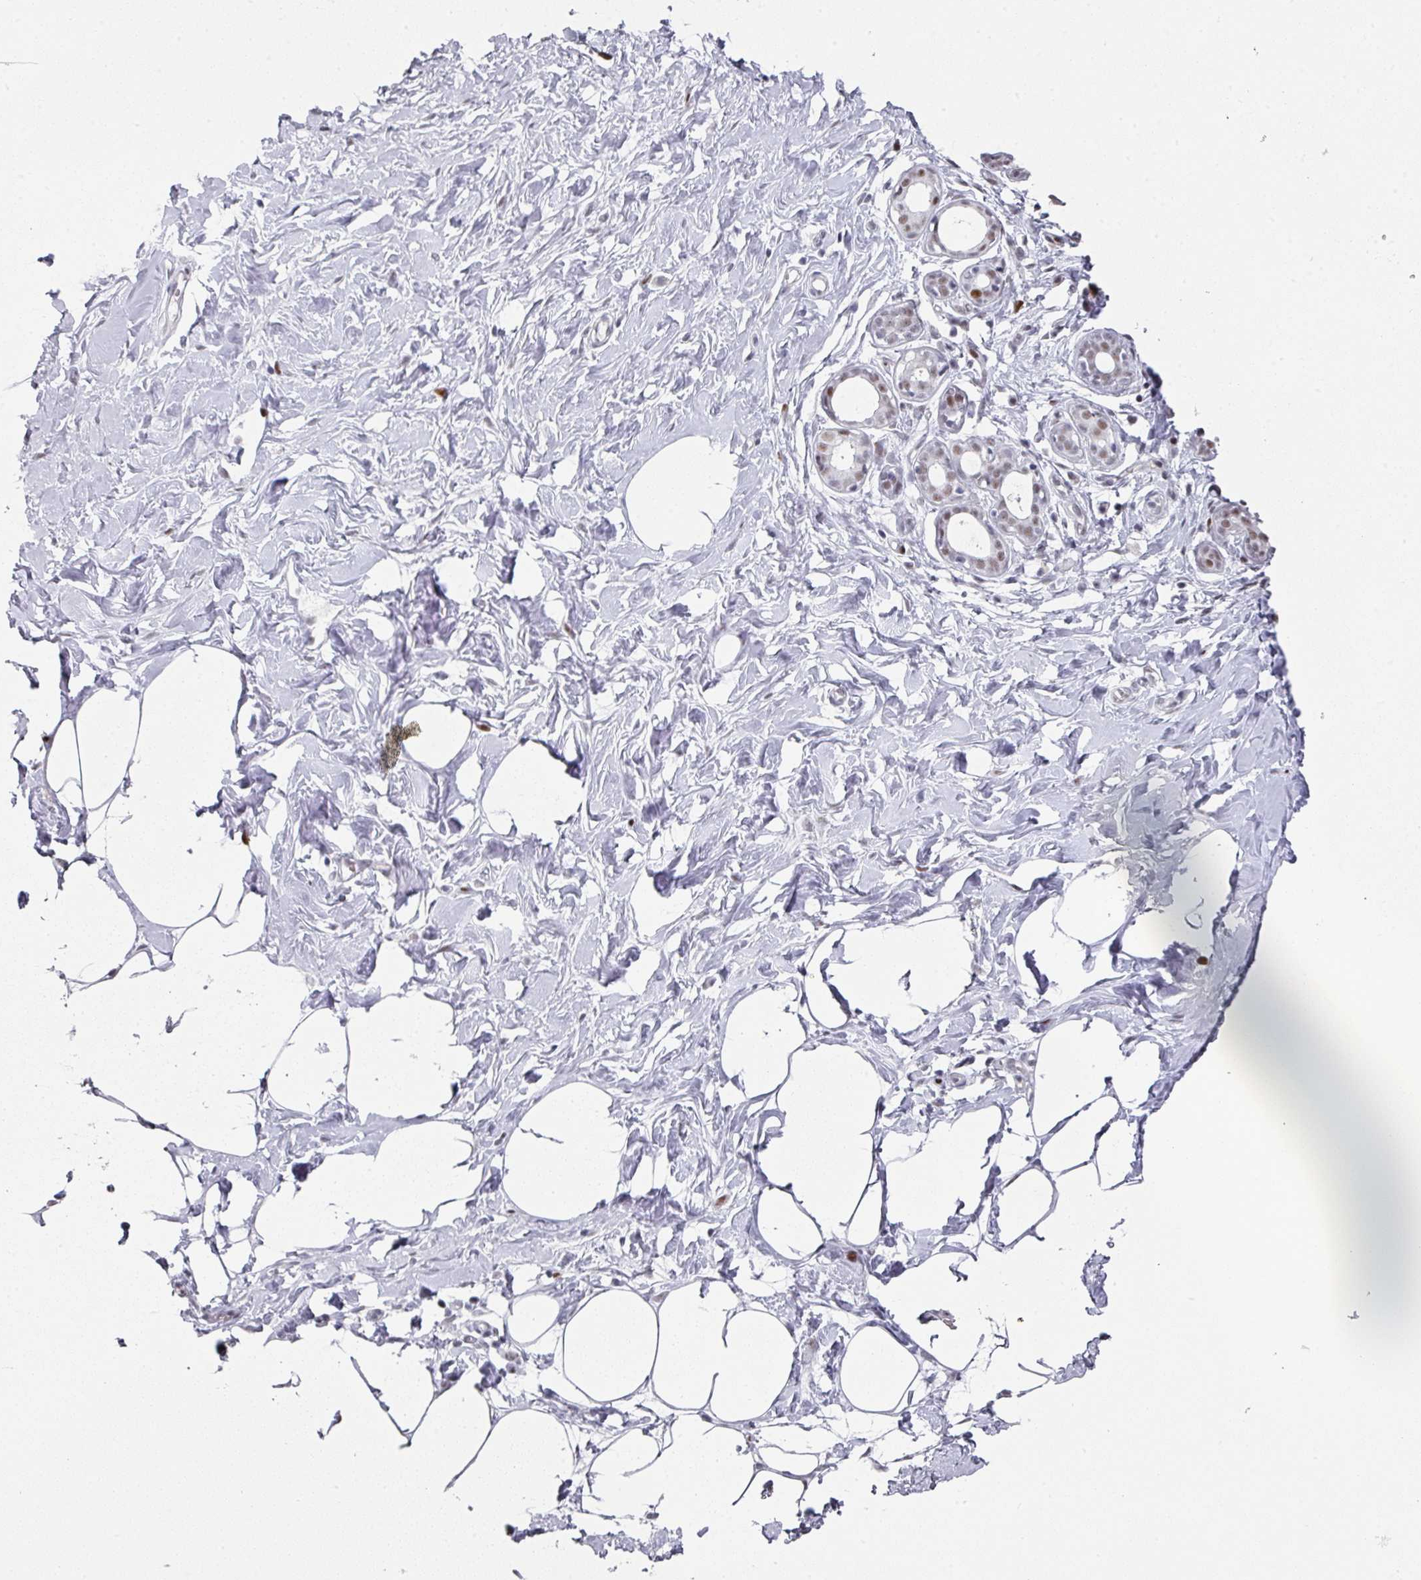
{"staining": {"intensity": "negative", "quantity": "none", "location": "none"}, "tissue": "breast", "cell_type": "Adipocytes", "image_type": "normal", "snomed": [{"axis": "morphology", "description": "Normal tissue, NOS"}, {"axis": "topography", "description": "Breast"}], "caption": "A high-resolution histopathology image shows IHC staining of benign breast, which reveals no significant expression in adipocytes.", "gene": "SF3B5", "patient": {"sex": "female", "age": 27}}